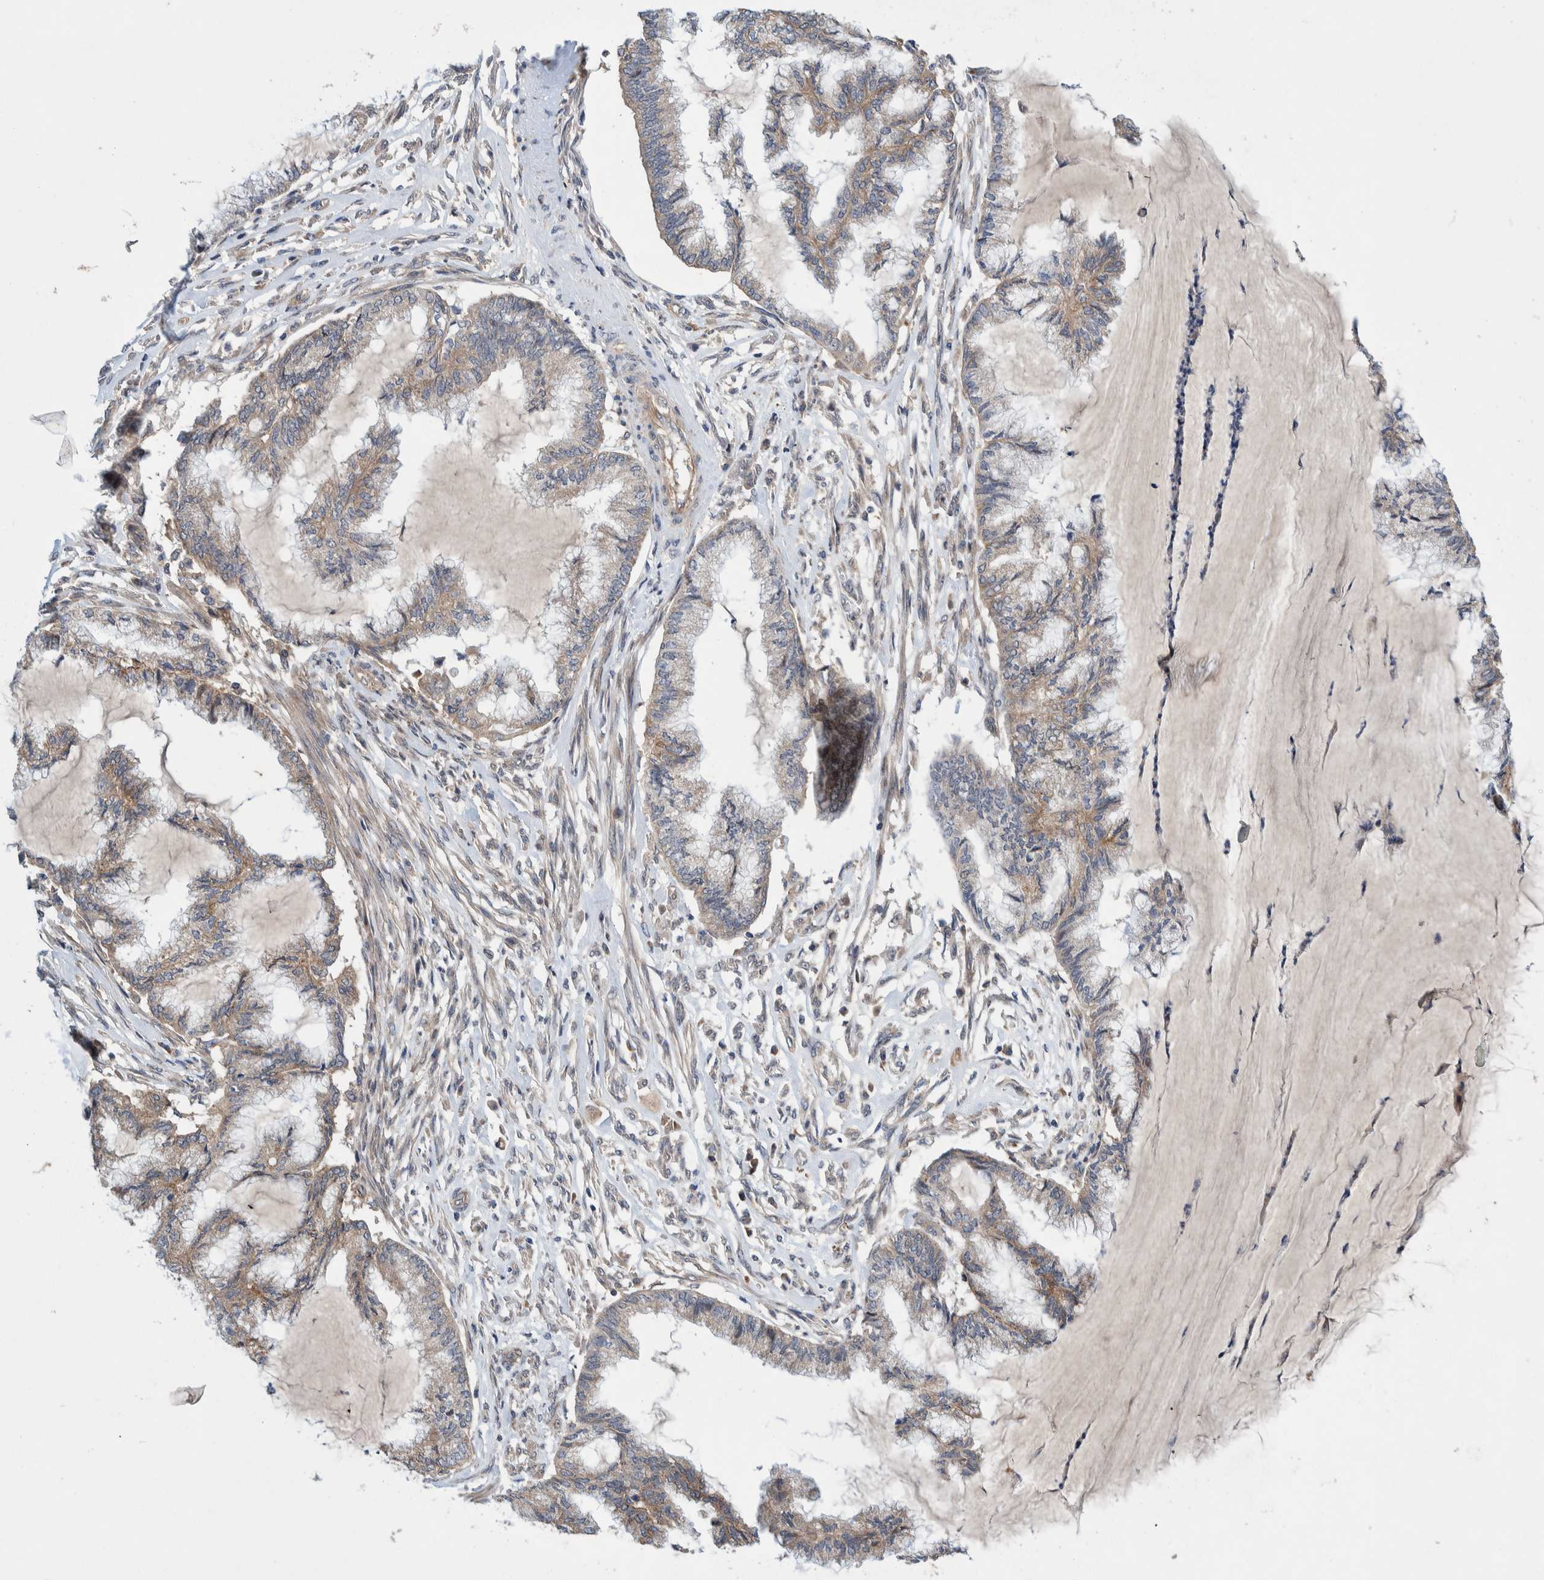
{"staining": {"intensity": "weak", "quantity": ">75%", "location": "cytoplasmic/membranous"}, "tissue": "endometrial cancer", "cell_type": "Tumor cells", "image_type": "cancer", "snomed": [{"axis": "morphology", "description": "Adenocarcinoma, NOS"}, {"axis": "topography", "description": "Endometrium"}], "caption": "This image displays immunohistochemistry (IHC) staining of human endometrial adenocarcinoma, with low weak cytoplasmic/membranous positivity in approximately >75% of tumor cells.", "gene": "PIK3R6", "patient": {"sex": "female", "age": 86}}